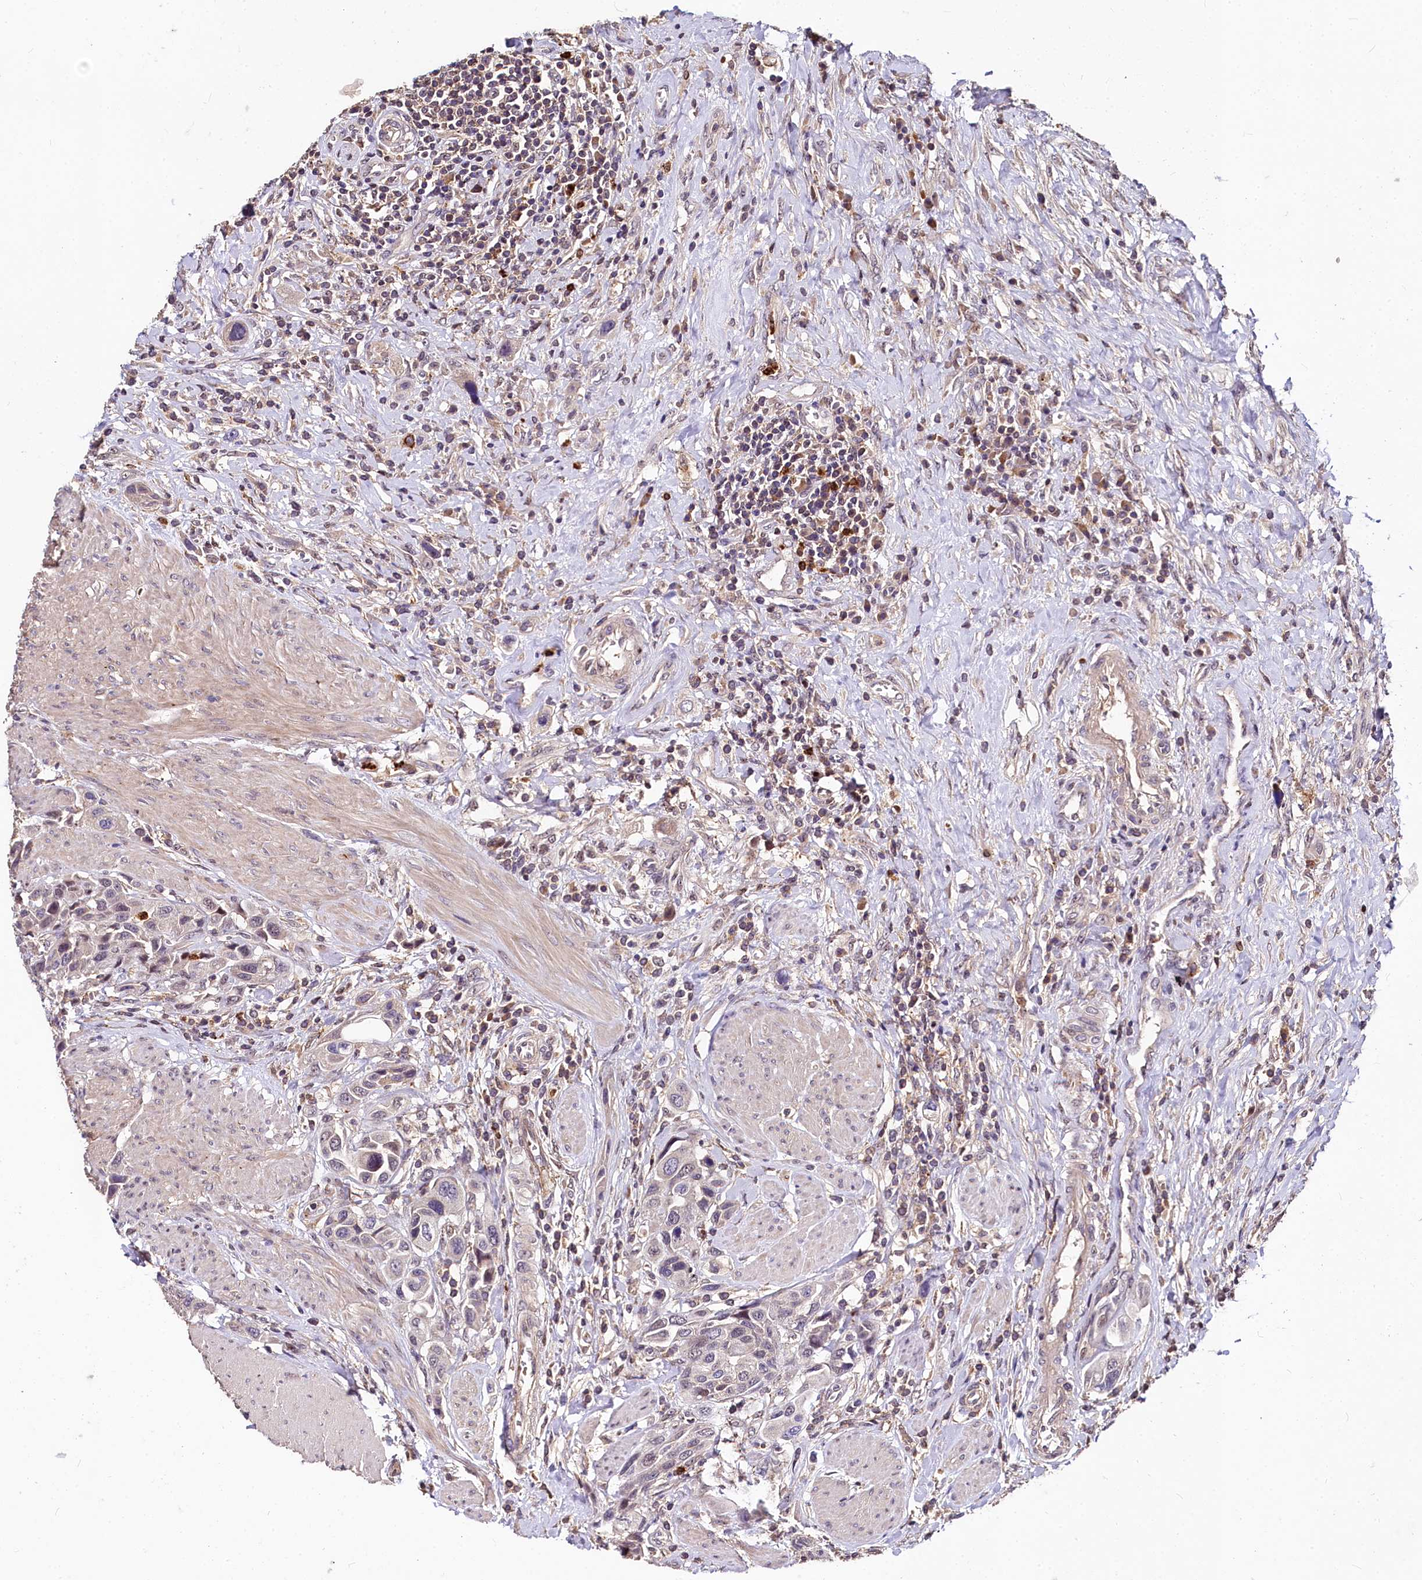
{"staining": {"intensity": "weak", "quantity": "<25%", "location": "cytoplasmic/membranous"}, "tissue": "urothelial cancer", "cell_type": "Tumor cells", "image_type": "cancer", "snomed": [{"axis": "morphology", "description": "Urothelial carcinoma, High grade"}, {"axis": "topography", "description": "Urinary bladder"}], "caption": "Tumor cells are negative for brown protein staining in urothelial cancer.", "gene": "ATG101", "patient": {"sex": "male", "age": 50}}